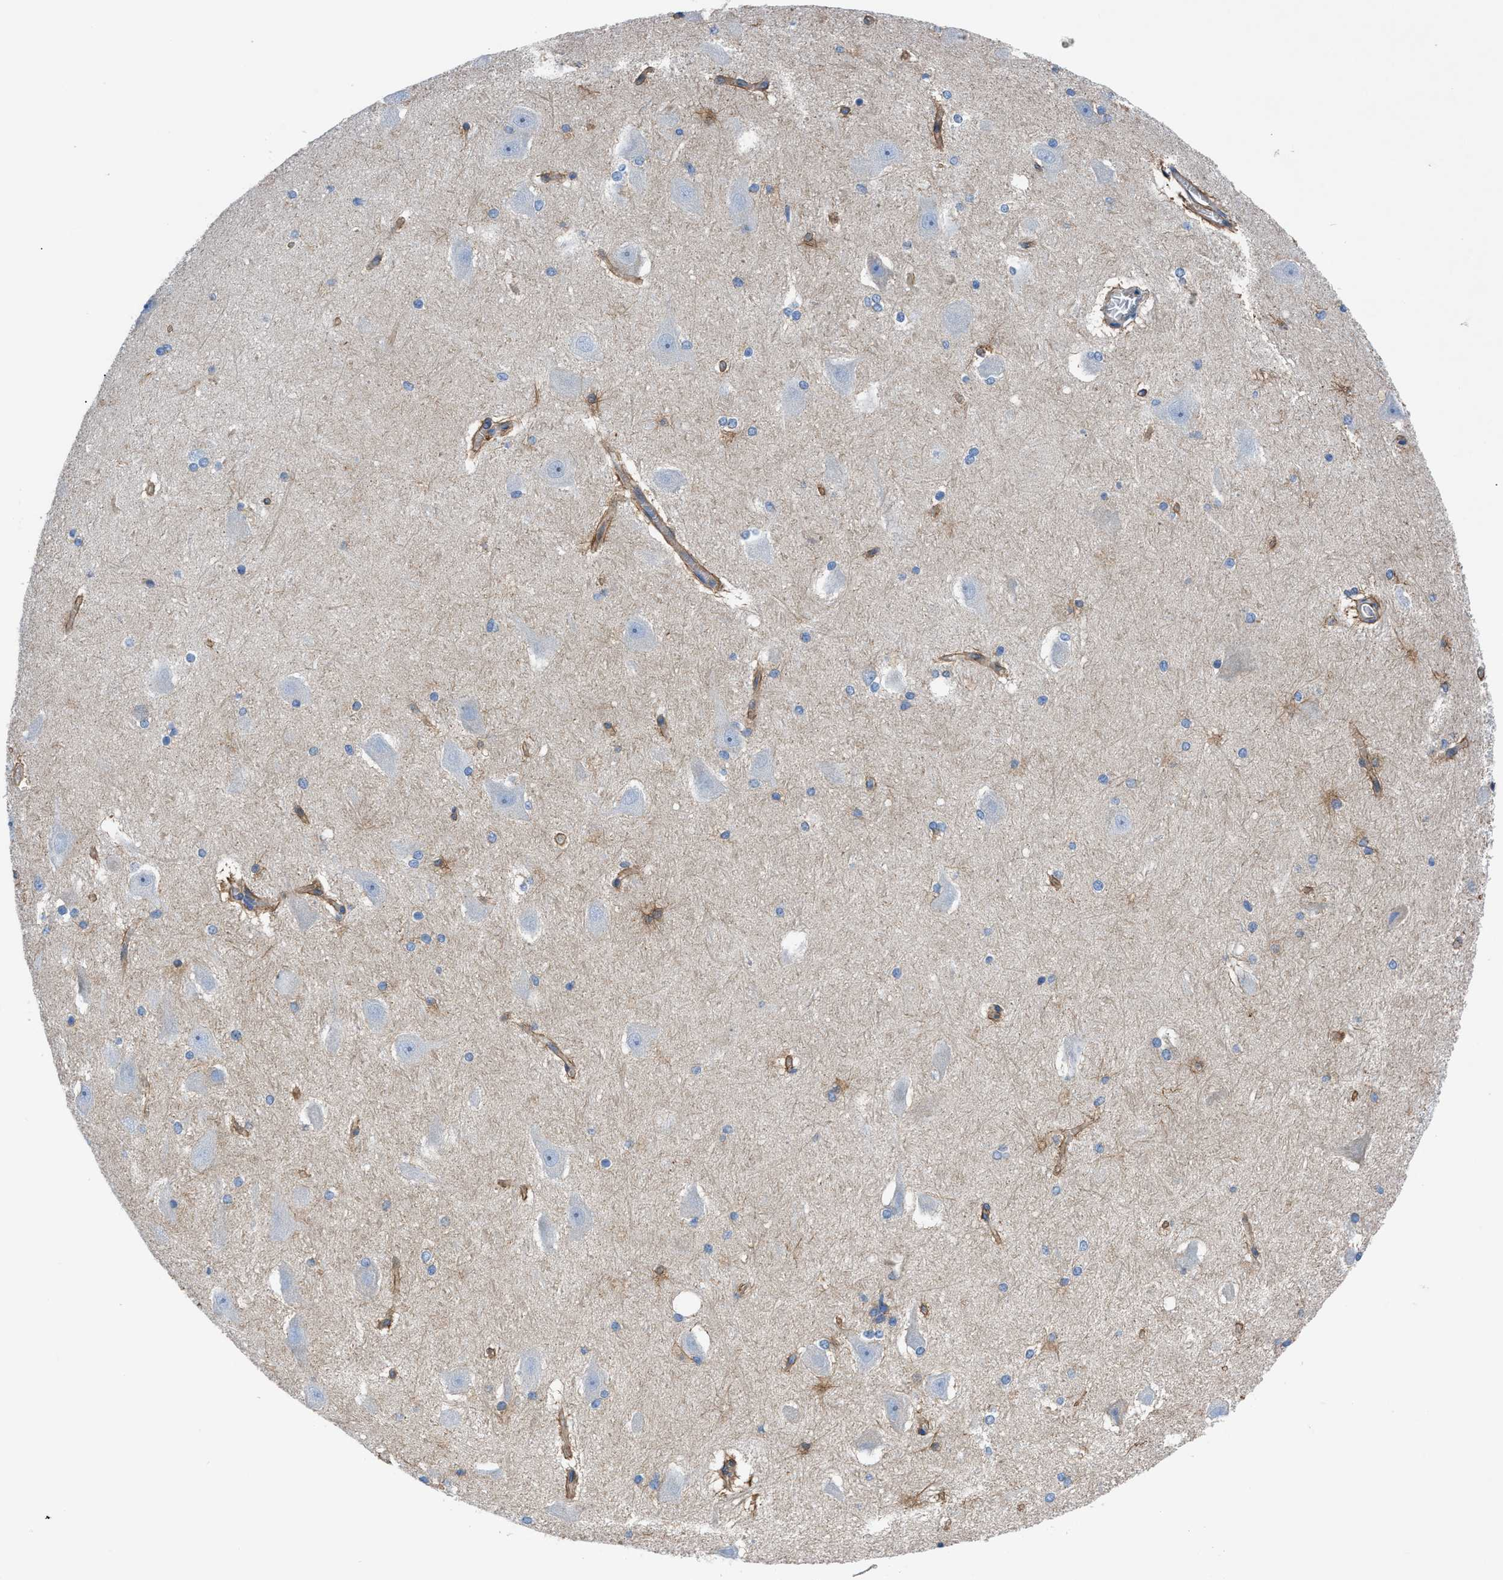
{"staining": {"intensity": "moderate", "quantity": "<25%", "location": "cytoplasmic/membranous"}, "tissue": "hippocampus", "cell_type": "Glial cells", "image_type": "normal", "snomed": [{"axis": "morphology", "description": "Normal tissue, NOS"}, {"axis": "topography", "description": "Hippocampus"}], "caption": "The micrograph exhibits a brown stain indicating the presence of a protein in the cytoplasmic/membranous of glial cells in hippocampus. The staining was performed using DAB to visualize the protein expression in brown, while the nuclei were stained in blue with hematoxylin (Magnification: 20x).", "gene": "DMAC1", "patient": {"sex": "female", "age": 19}}